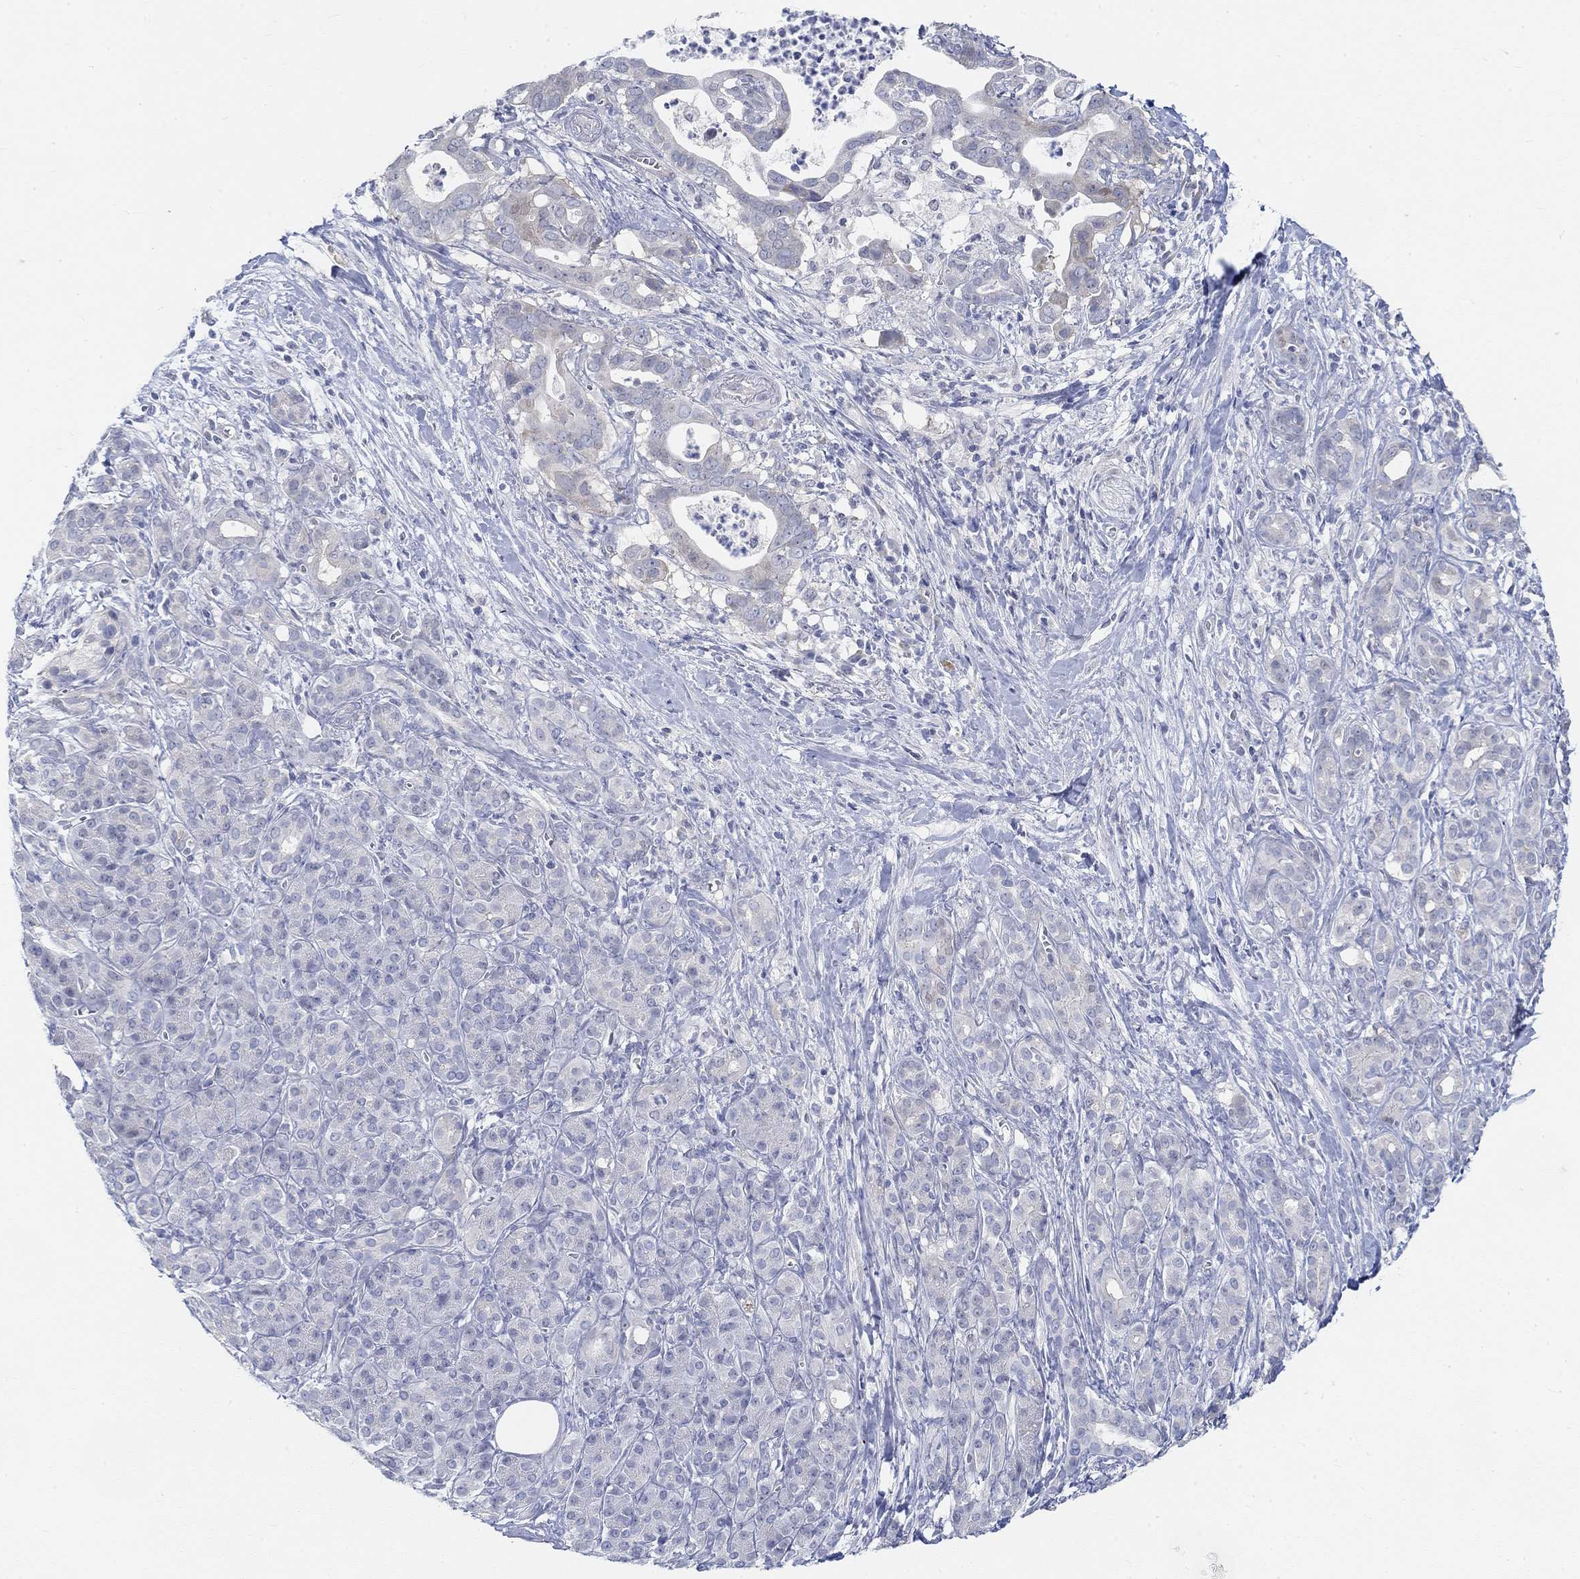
{"staining": {"intensity": "negative", "quantity": "none", "location": "none"}, "tissue": "pancreatic cancer", "cell_type": "Tumor cells", "image_type": "cancer", "snomed": [{"axis": "morphology", "description": "Adenocarcinoma, NOS"}, {"axis": "topography", "description": "Pancreas"}], "caption": "An IHC image of pancreatic cancer (adenocarcinoma) is shown. There is no staining in tumor cells of pancreatic cancer (adenocarcinoma). (Brightfield microscopy of DAB (3,3'-diaminobenzidine) immunohistochemistry at high magnification).", "gene": "SNTG2", "patient": {"sex": "male", "age": 61}}